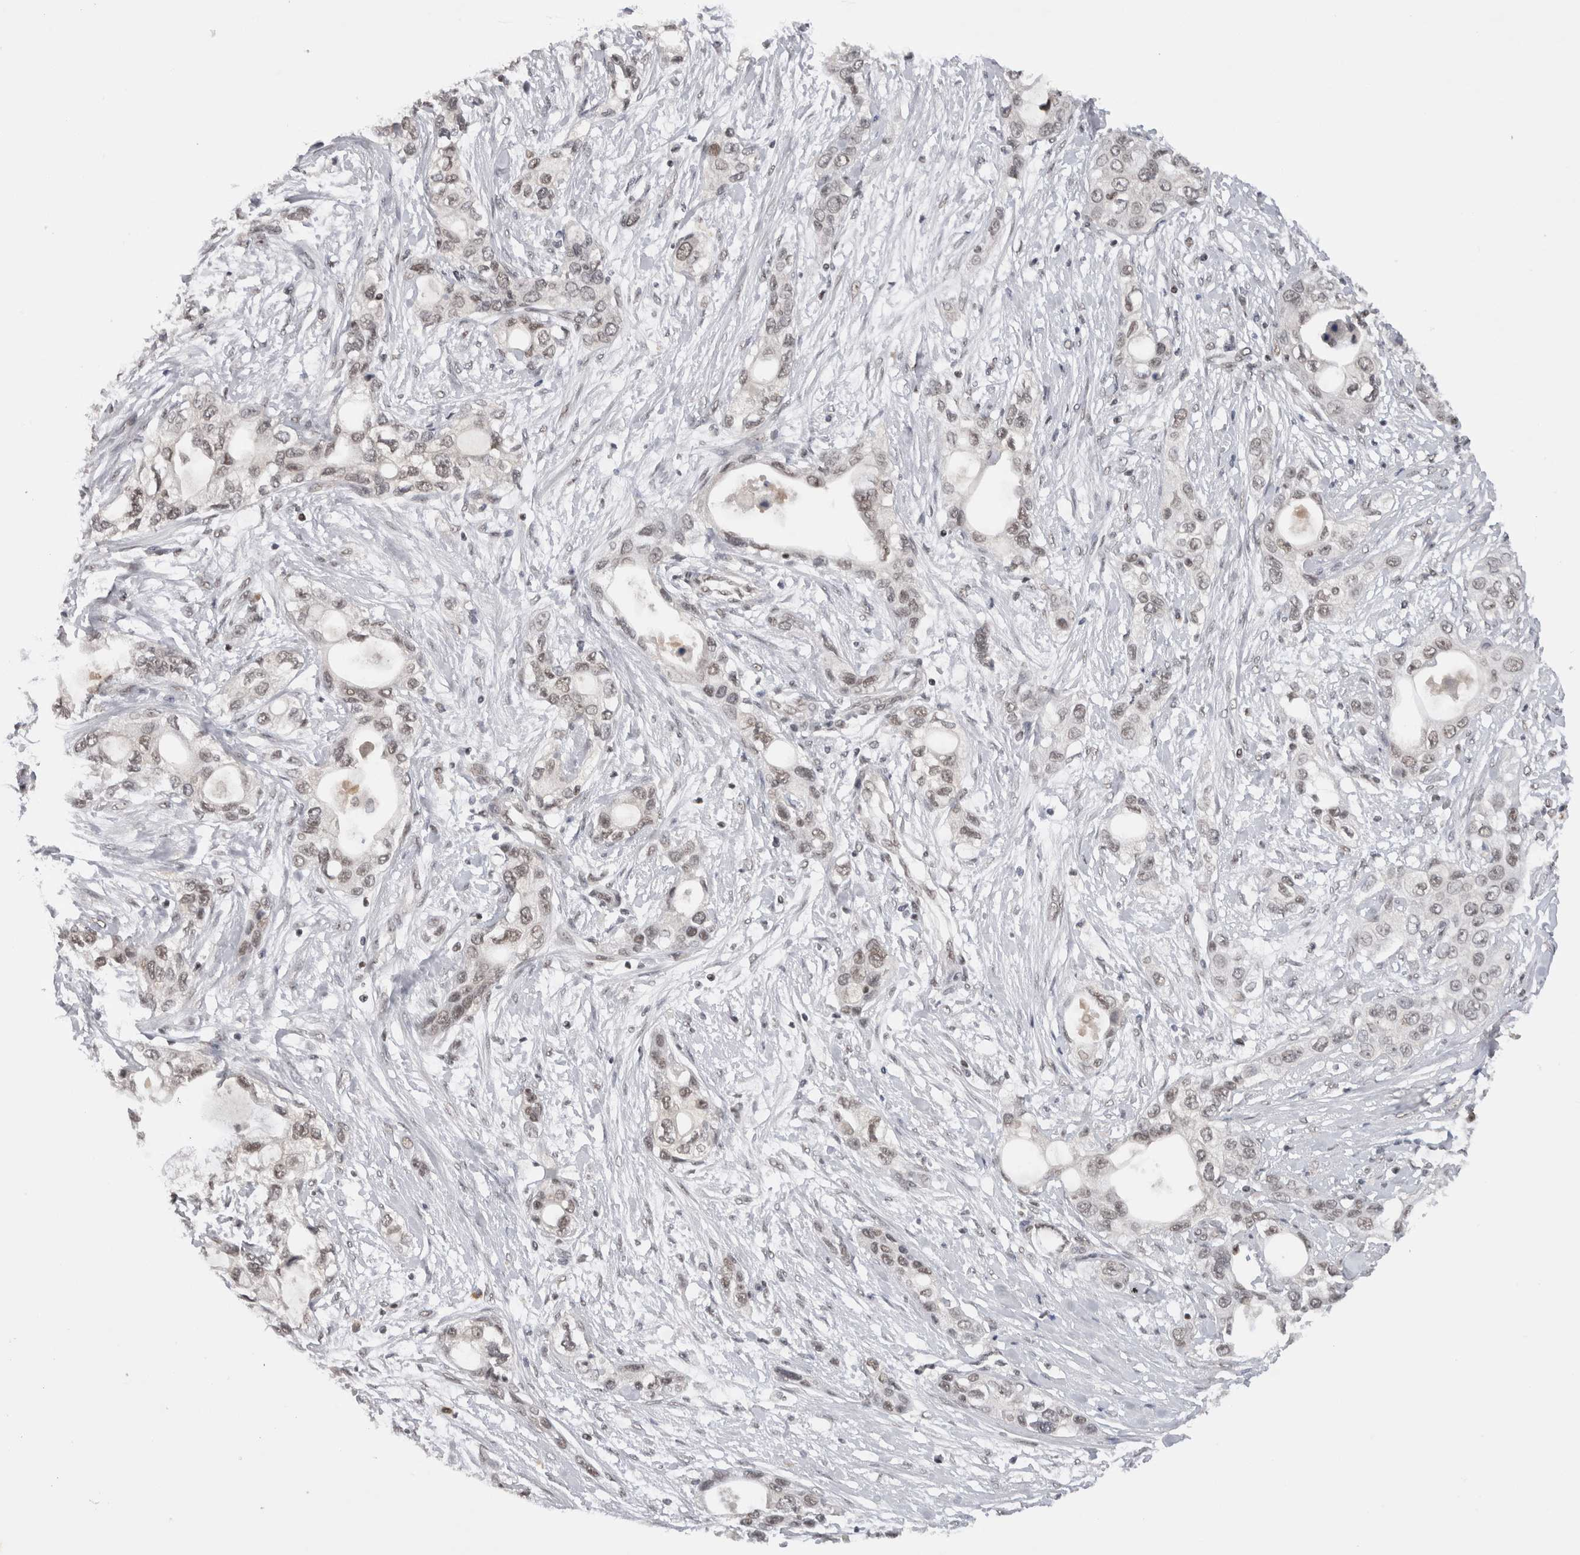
{"staining": {"intensity": "weak", "quantity": "25%-75%", "location": "nuclear"}, "tissue": "pancreatic cancer", "cell_type": "Tumor cells", "image_type": "cancer", "snomed": [{"axis": "morphology", "description": "Adenocarcinoma, NOS"}, {"axis": "topography", "description": "Pancreas"}], "caption": "Immunohistochemical staining of human pancreatic cancer (adenocarcinoma) reveals low levels of weak nuclear expression in approximately 25%-75% of tumor cells.", "gene": "DAXX", "patient": {"sex": "female", "age": 70}}